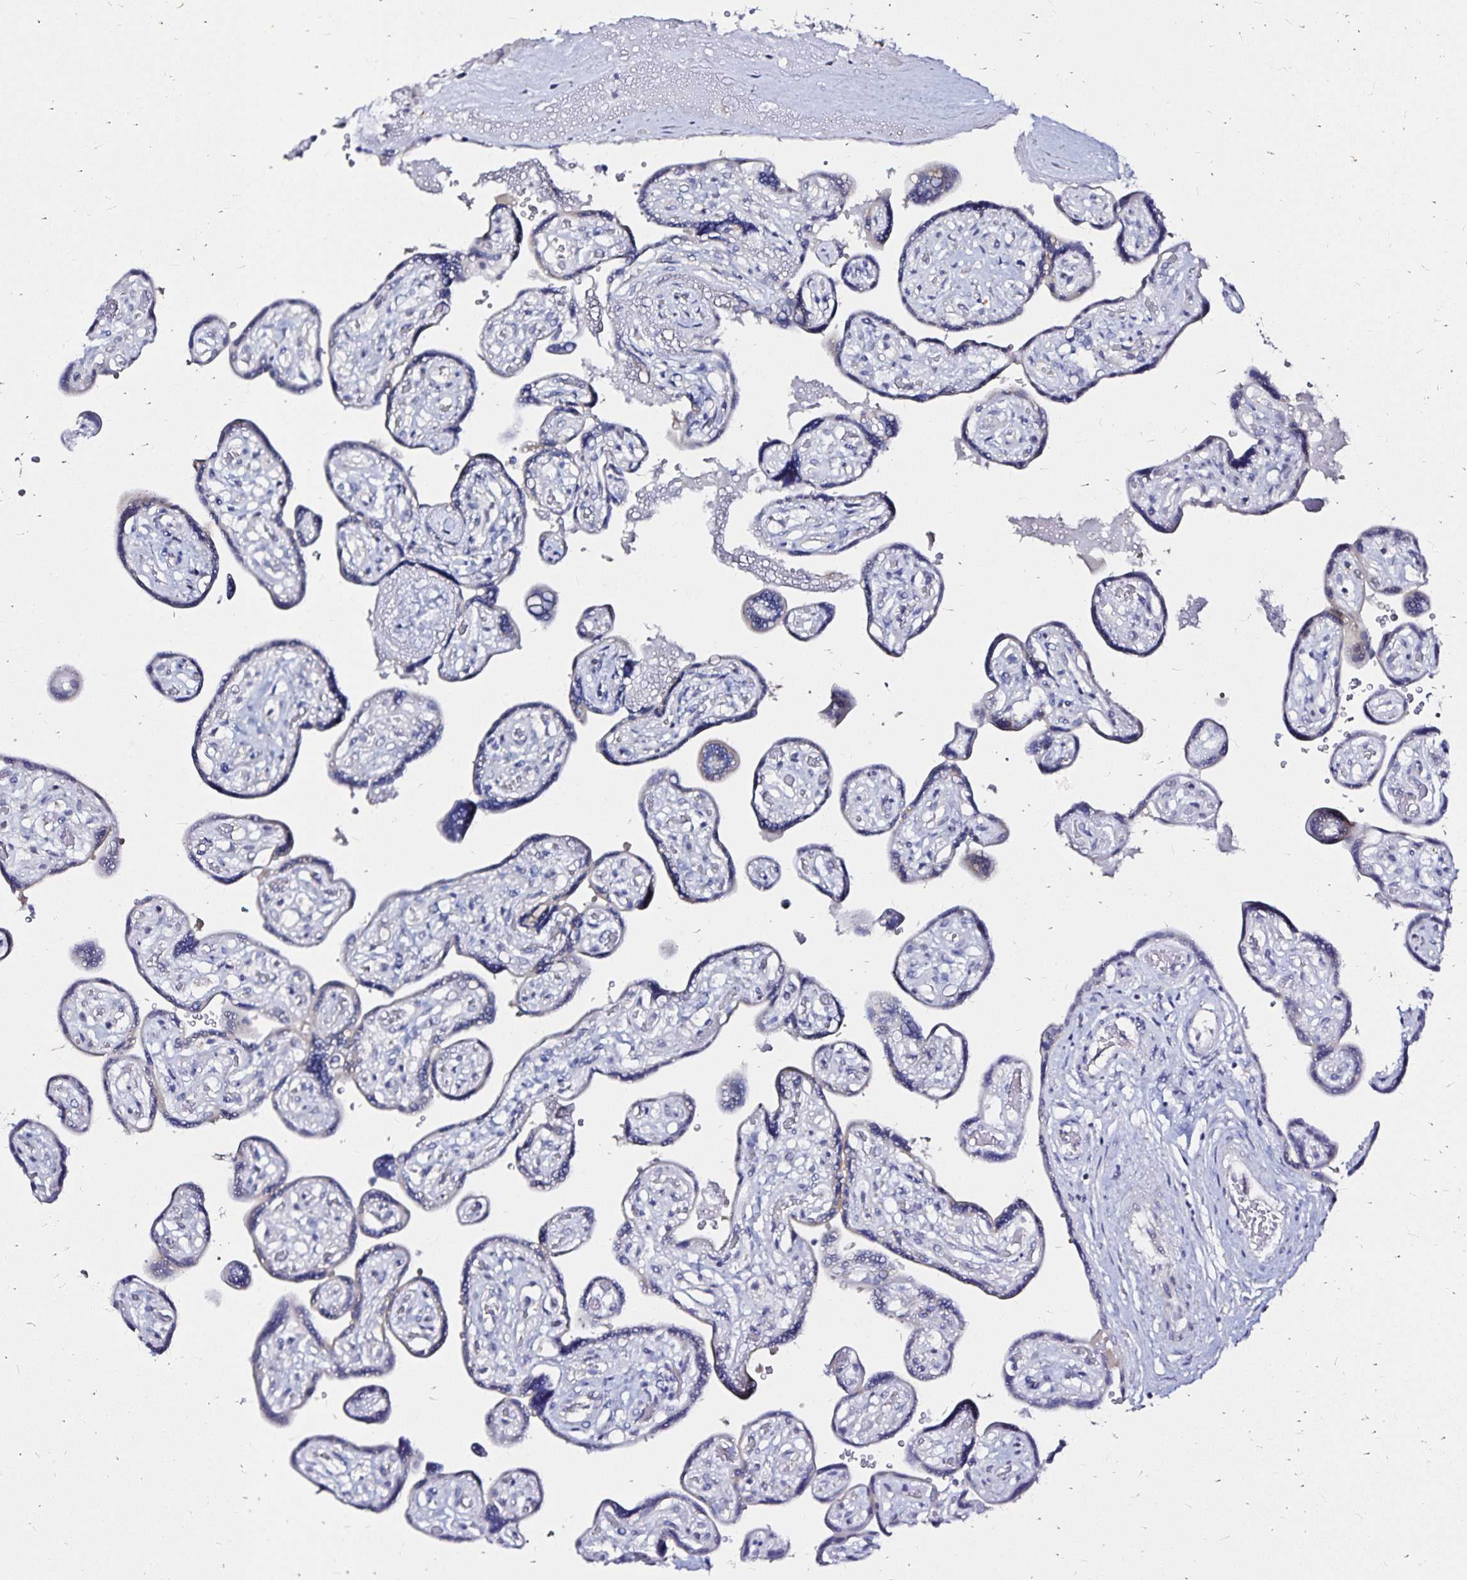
{"staining": {"intensity": "negative", "quantity": "none", "location": "none"}, "tissue": "placenta", "cell_type": "Decidual cells", "image_type": "normal", "snomed": [{"axis": "morphology", "description": "Normal tissue, NOS"}, {"axis": "topography", "description": "Placenta"}], "caption": "DAB (3,3'-diaminobenzidine) immunohistochemical staining of unremarkable human placenta exhibits no significant expression in decidual cells. (Stains: DAB immunohistochemistry (IHC) with hematoxylin counter stain, Microscopy: brightfield microscopy at high magnification).", "gene": "SLC5A1", "patient": {"sex": "female", "age": 32}}